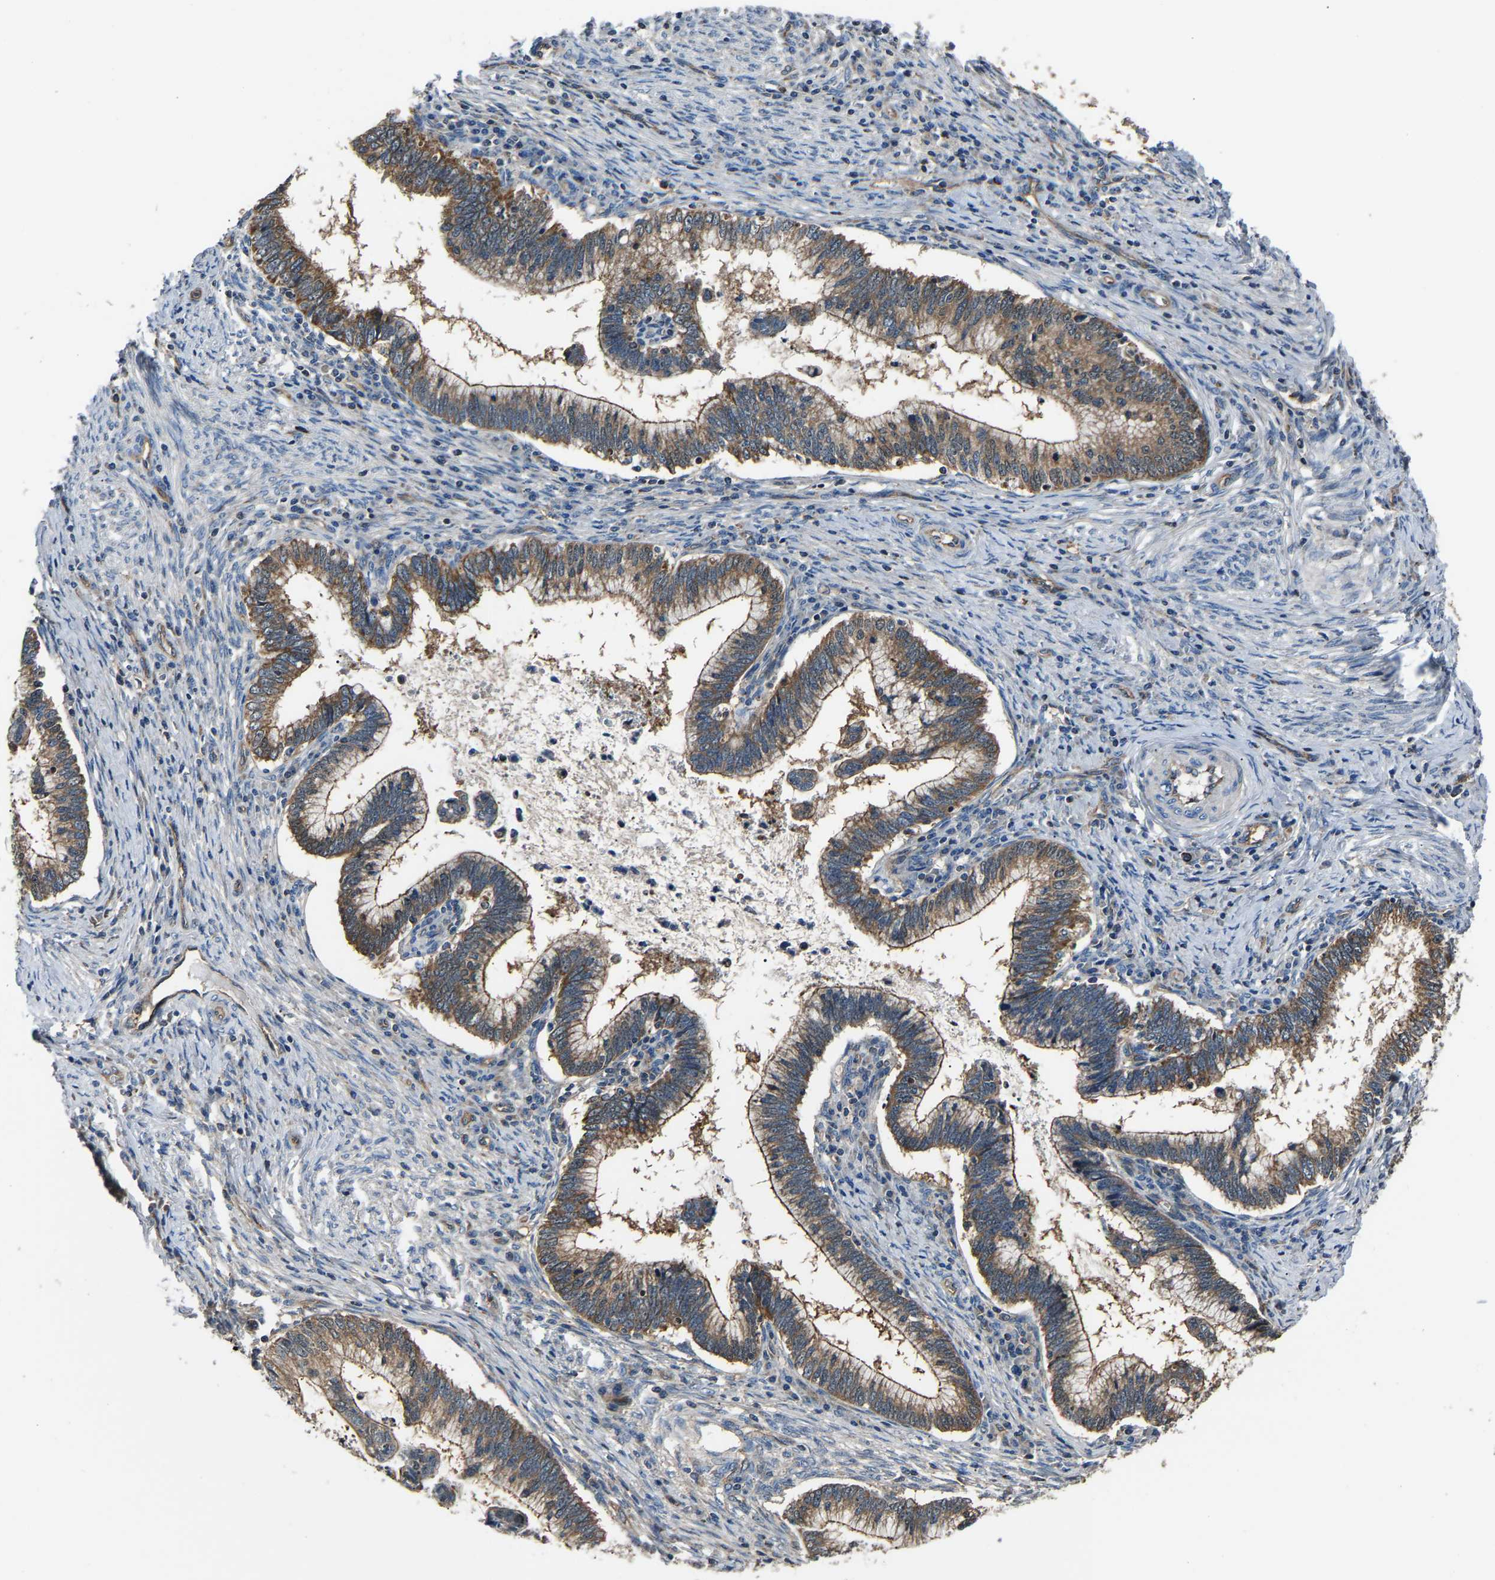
{"staining": {"intensity": "moderate", "quantity": ">75%", "location": "cytoplasmic/membranous"}, "tissue": "cervical cancer", "cell_type": "Tumor cells", "image_type": "cancer", "snomed": [{"axis": "morphology", "description": "Adenocarcinoma, NOS"}, {"axis": "topography", "description": "Cervix"}], "caption": "The photomicrograph exhibits a brown stain indicating the presence of a protein in the cytoplasmic/membranous of tumor cells in adenocarcinoma (cervical).", "gene": "GGCT", "patient": {"sex": "female", "age": 36}}